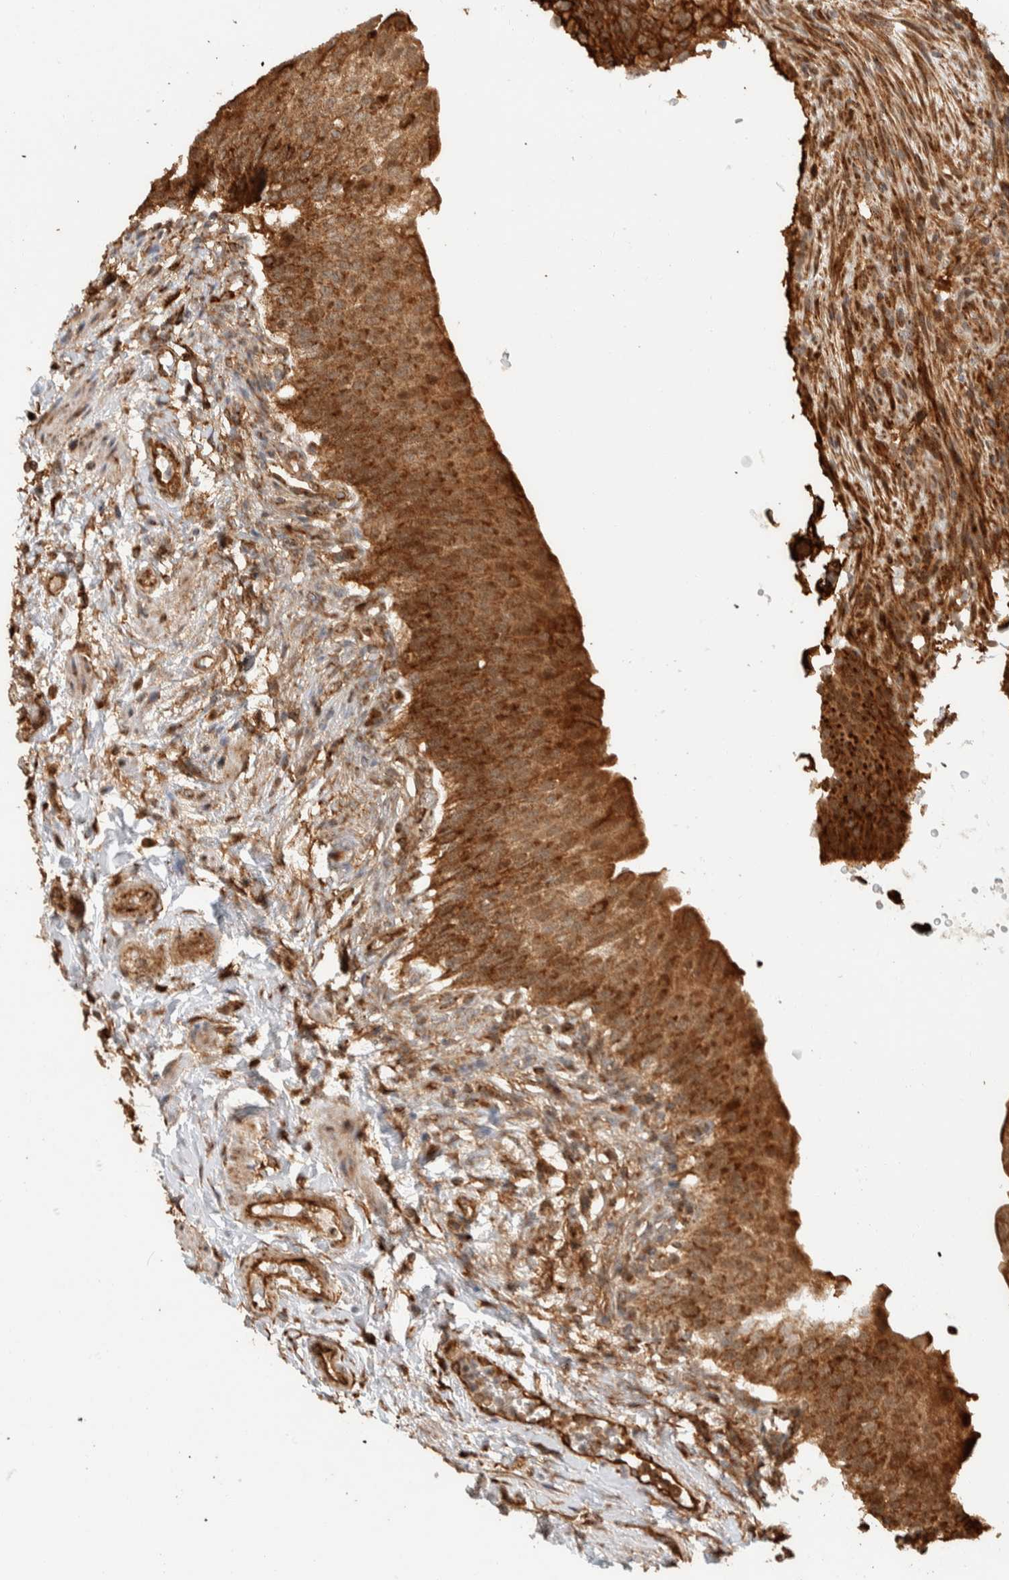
{"staining": {"intensity": "strong", "quantity": "25%-75%", "location": "cytoplasmic/membranous"}, "tissue": "urinary bladder", "cell_type": "Urothelial cells", "image_type": "normal", "snomed": [{"axis": "morphology", "description": "Normal tissue, NOS"}, {"axis": "topography", "description": "Urinary bladder"}], "caption": "Approximately 25%-75% of urothelial cells in unremarkable human urinary bladder reveal strong cytoplasmic/membranous protein positivity as visualized by brown immunohistochemical staining.", "gene": "KIF9", "patient": {"sex": "female", "age": 60}}